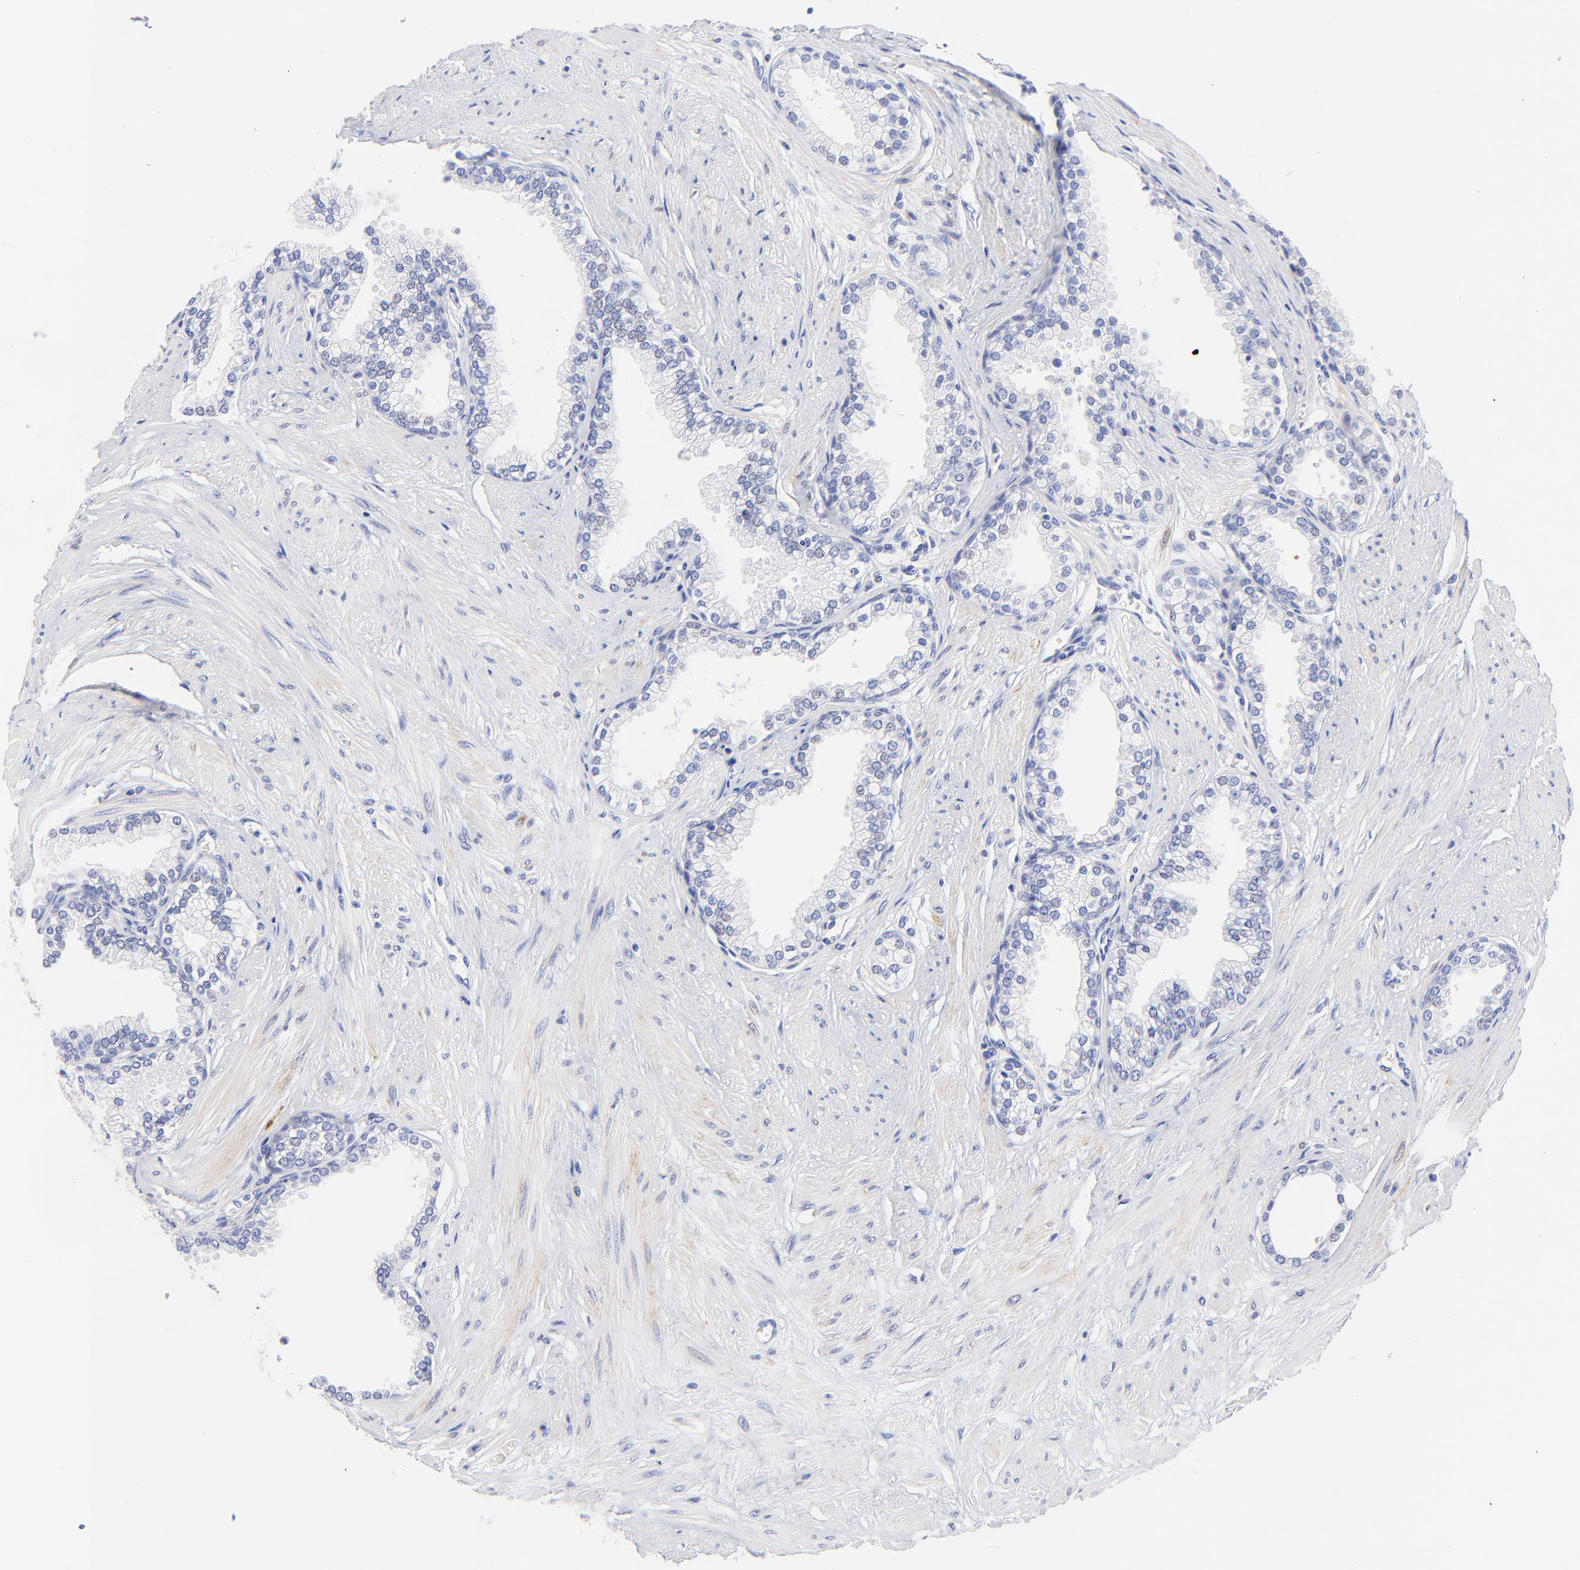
{"staining": {"intensity": "negative", "quantity": "none", "location": "none"}, "tissue": "prostate", "cell_type": "Glandular cells", "image_type": "normal", "snomed": [{"axis": "morphology", "description": "Normal tissue, NOS"}, {"axis": "topography", "description": "Prostate"}], "caption": "Immunohistochemical staining of unremarkable prostate demonstrates no significant staining in glandular cells. (DAB (3,3'-diaminobenzidine) immunohistochemistry with hematoxylin counter stain).", "gene": "HORMAD2", "patient": {"sex": "male", "age": 64}}